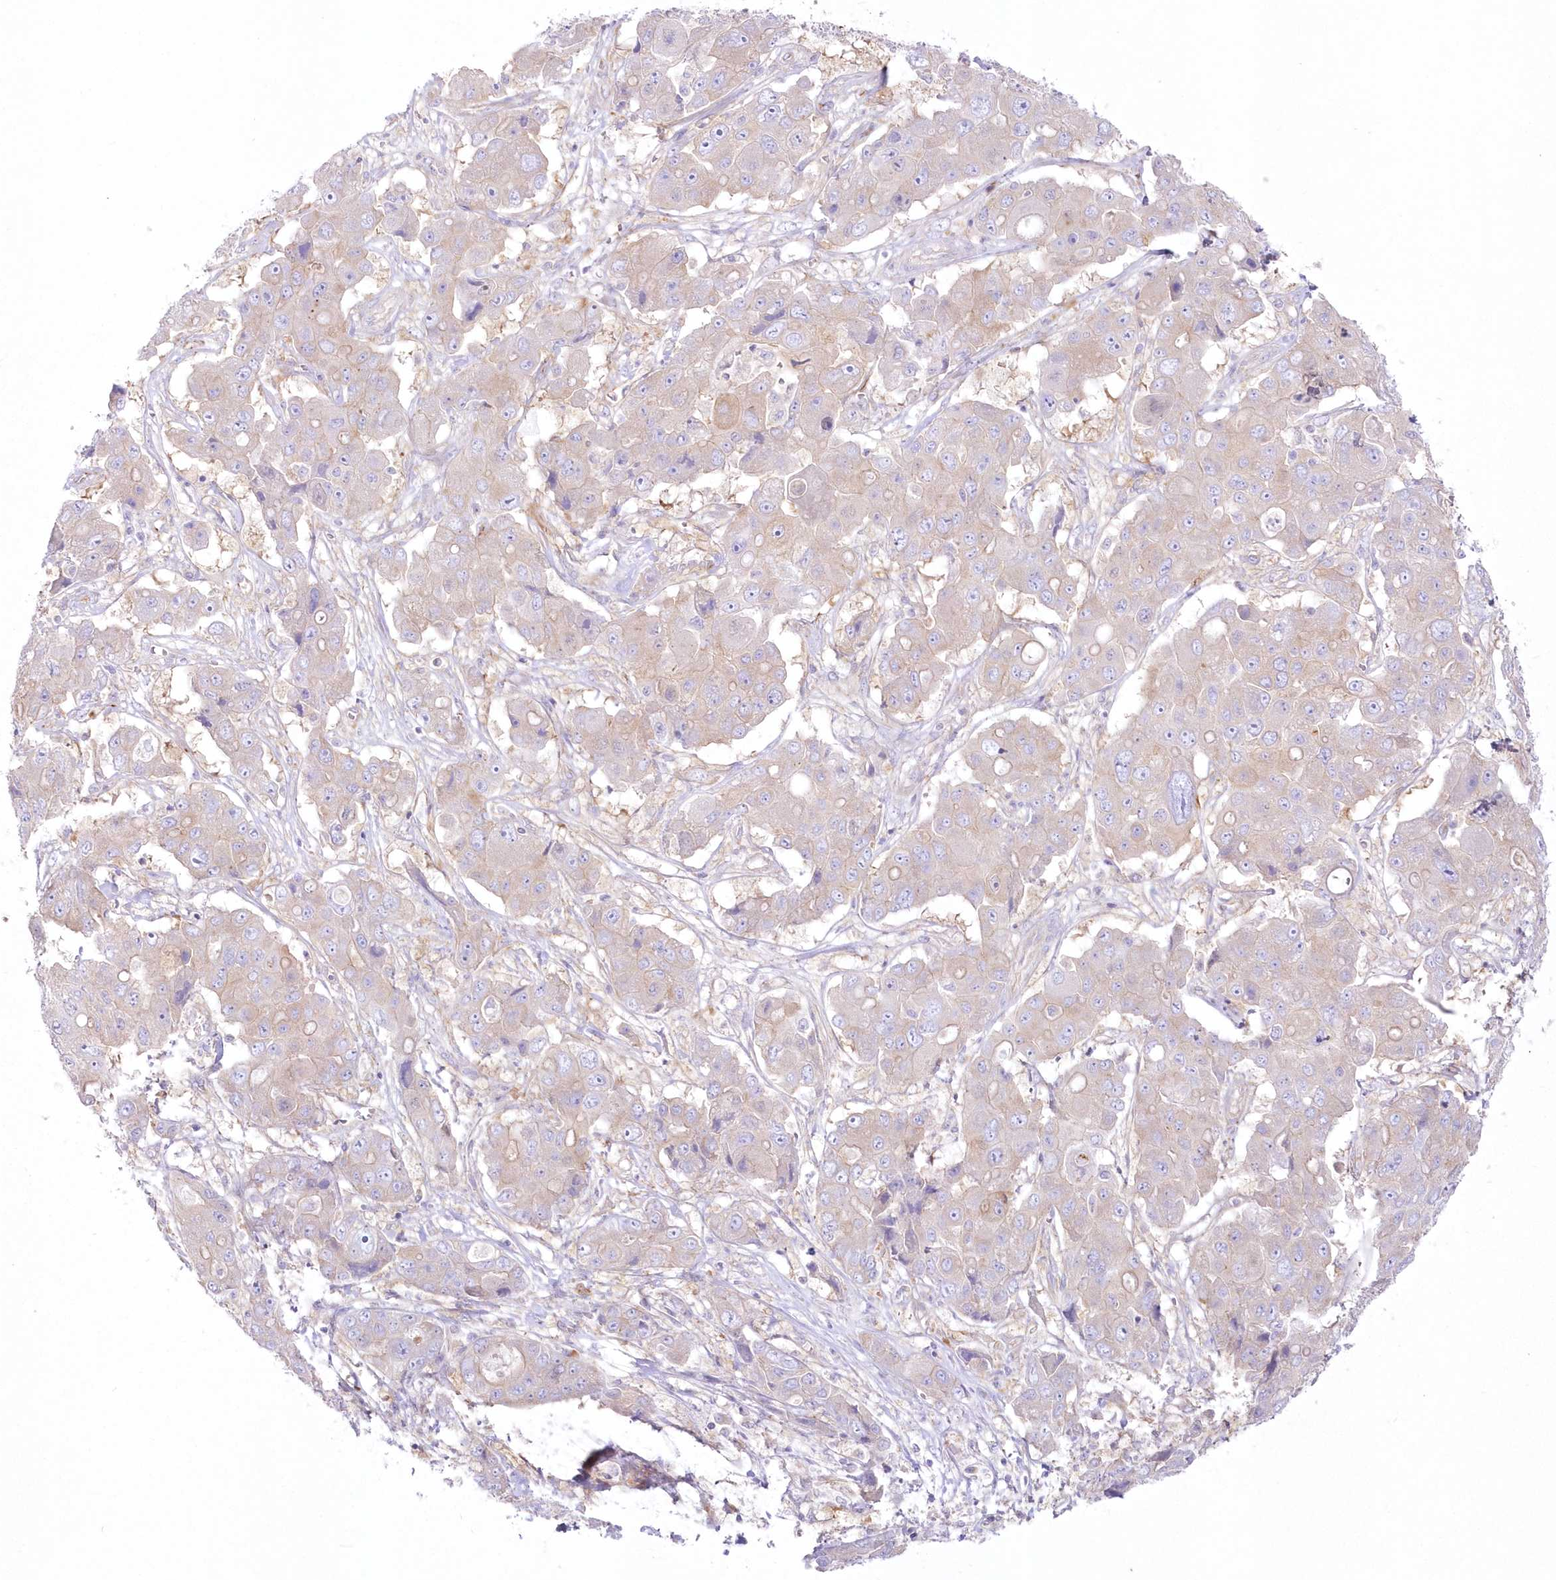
{"staining": {"intensity": "weak", "quantity": "<25%", "location": "cytoplasmic/membranous"}, "tissue": "liver cancer", "cell_type": "Tumor cells", "image_type": "cancer", "snomed": [{"axis": "morphology", "description": "Cholangiocarcinoma"}, {"axis": "topography", "description": "Liver"}], "caption": "The IHC micrograph has no significant staining in tumor cells of liver cancer (cholangiocarcinoma) tissue.", "gene": "ZNF843", "patient": {"sex": "male", "age": 67}}